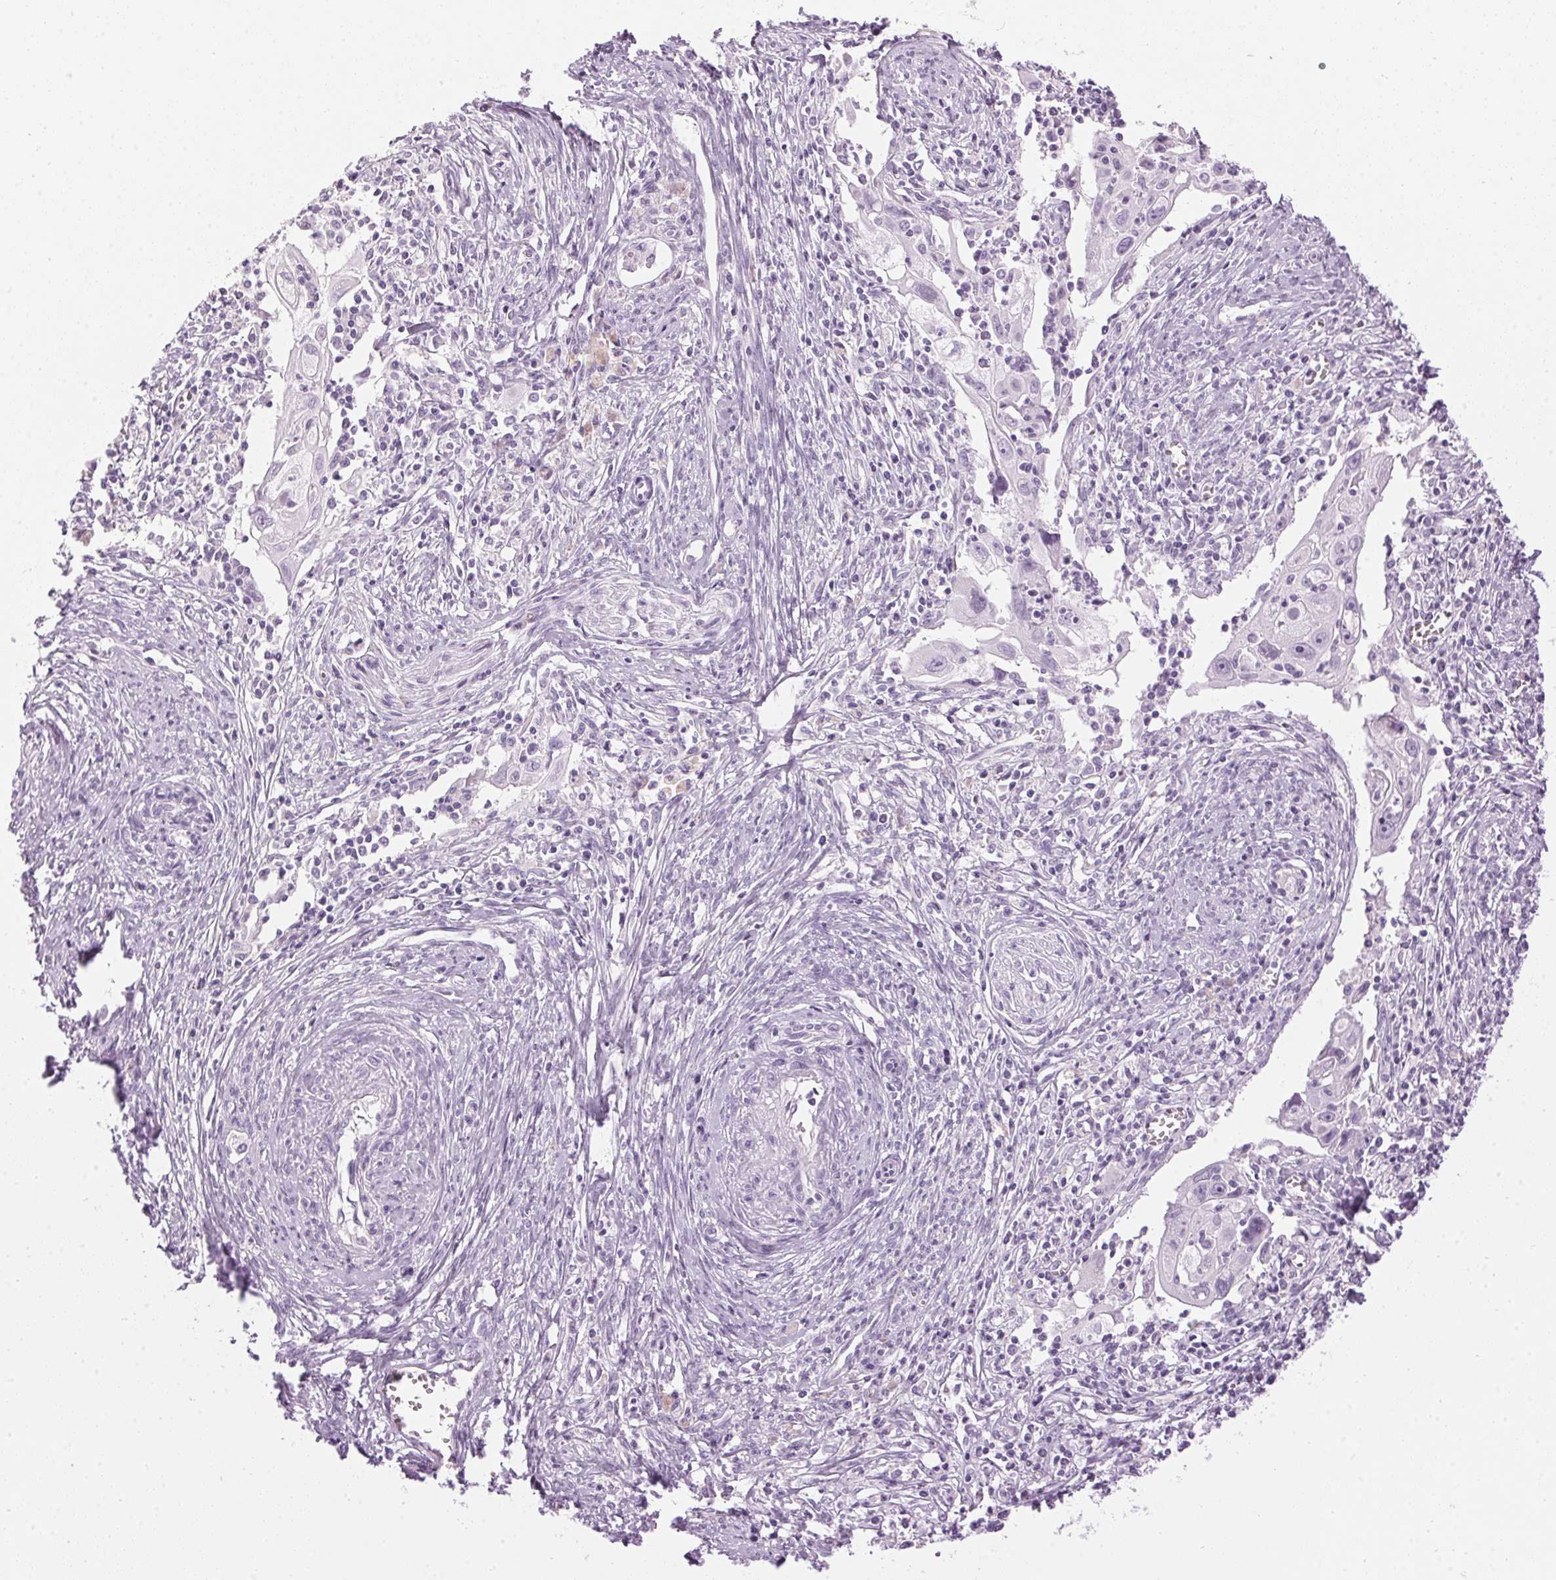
{"staining": {"intensity": "negative", "quantity": "none", "location": "none"}, "tissue": "cervical cancer", "cell_type": "Tumor cells", "image_type": "cancer", "snomed": [{"axis": "morphology", "description": "Squamous cell carcinoma, NOS"}, {"axis": "topography", "description": "Cervix"}], "caption": "Immunohistochemistry micrograph of human cervical cancer stained for a protein (brown), which exhibits no positivity in tumor cells.", "gene": "SP7", "patient": {"sex": "female", "age": 30}}